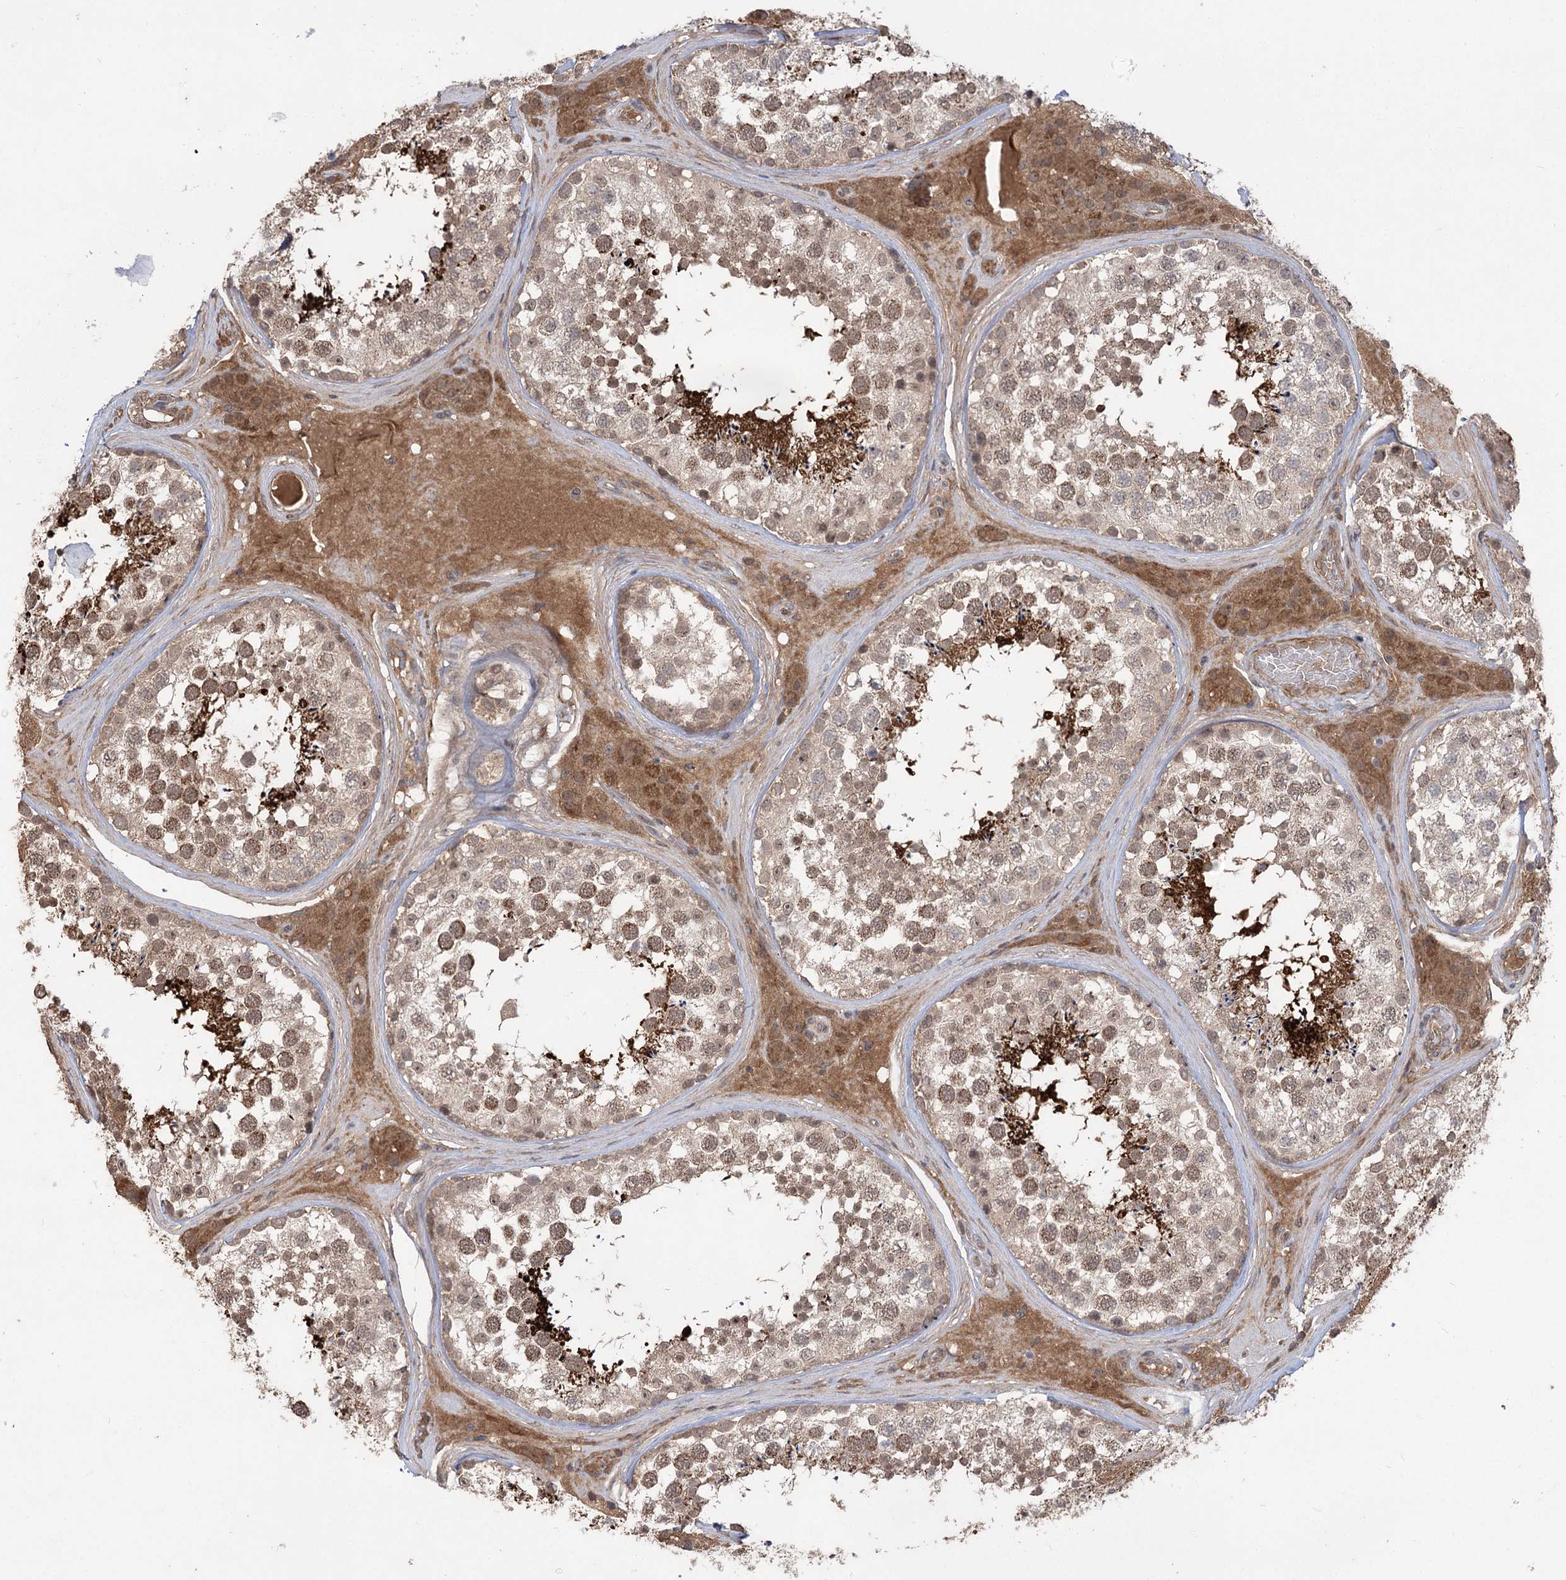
{"staining": {"intensity": "strong", "quantity": "25%-75%", "location": "cytoplasmic/membranous,nuclear"}, "tissue": "testis", "cell_type": "Cells in seminiferous ducts", "image_type": "normal", "snomed": [{"axis": "morphology", "description": "Normal tissue, NOS"}, {"axis": "topography", "description": "Testis"}], "caption": "Cells in seminiferous ducts show strong cytoplasmic/membranous,nuclear positivity in approximately 25%-75% of cells in normal testis.", "gene": "TENM2", "patient": {"sex": "male", "age": 46}}